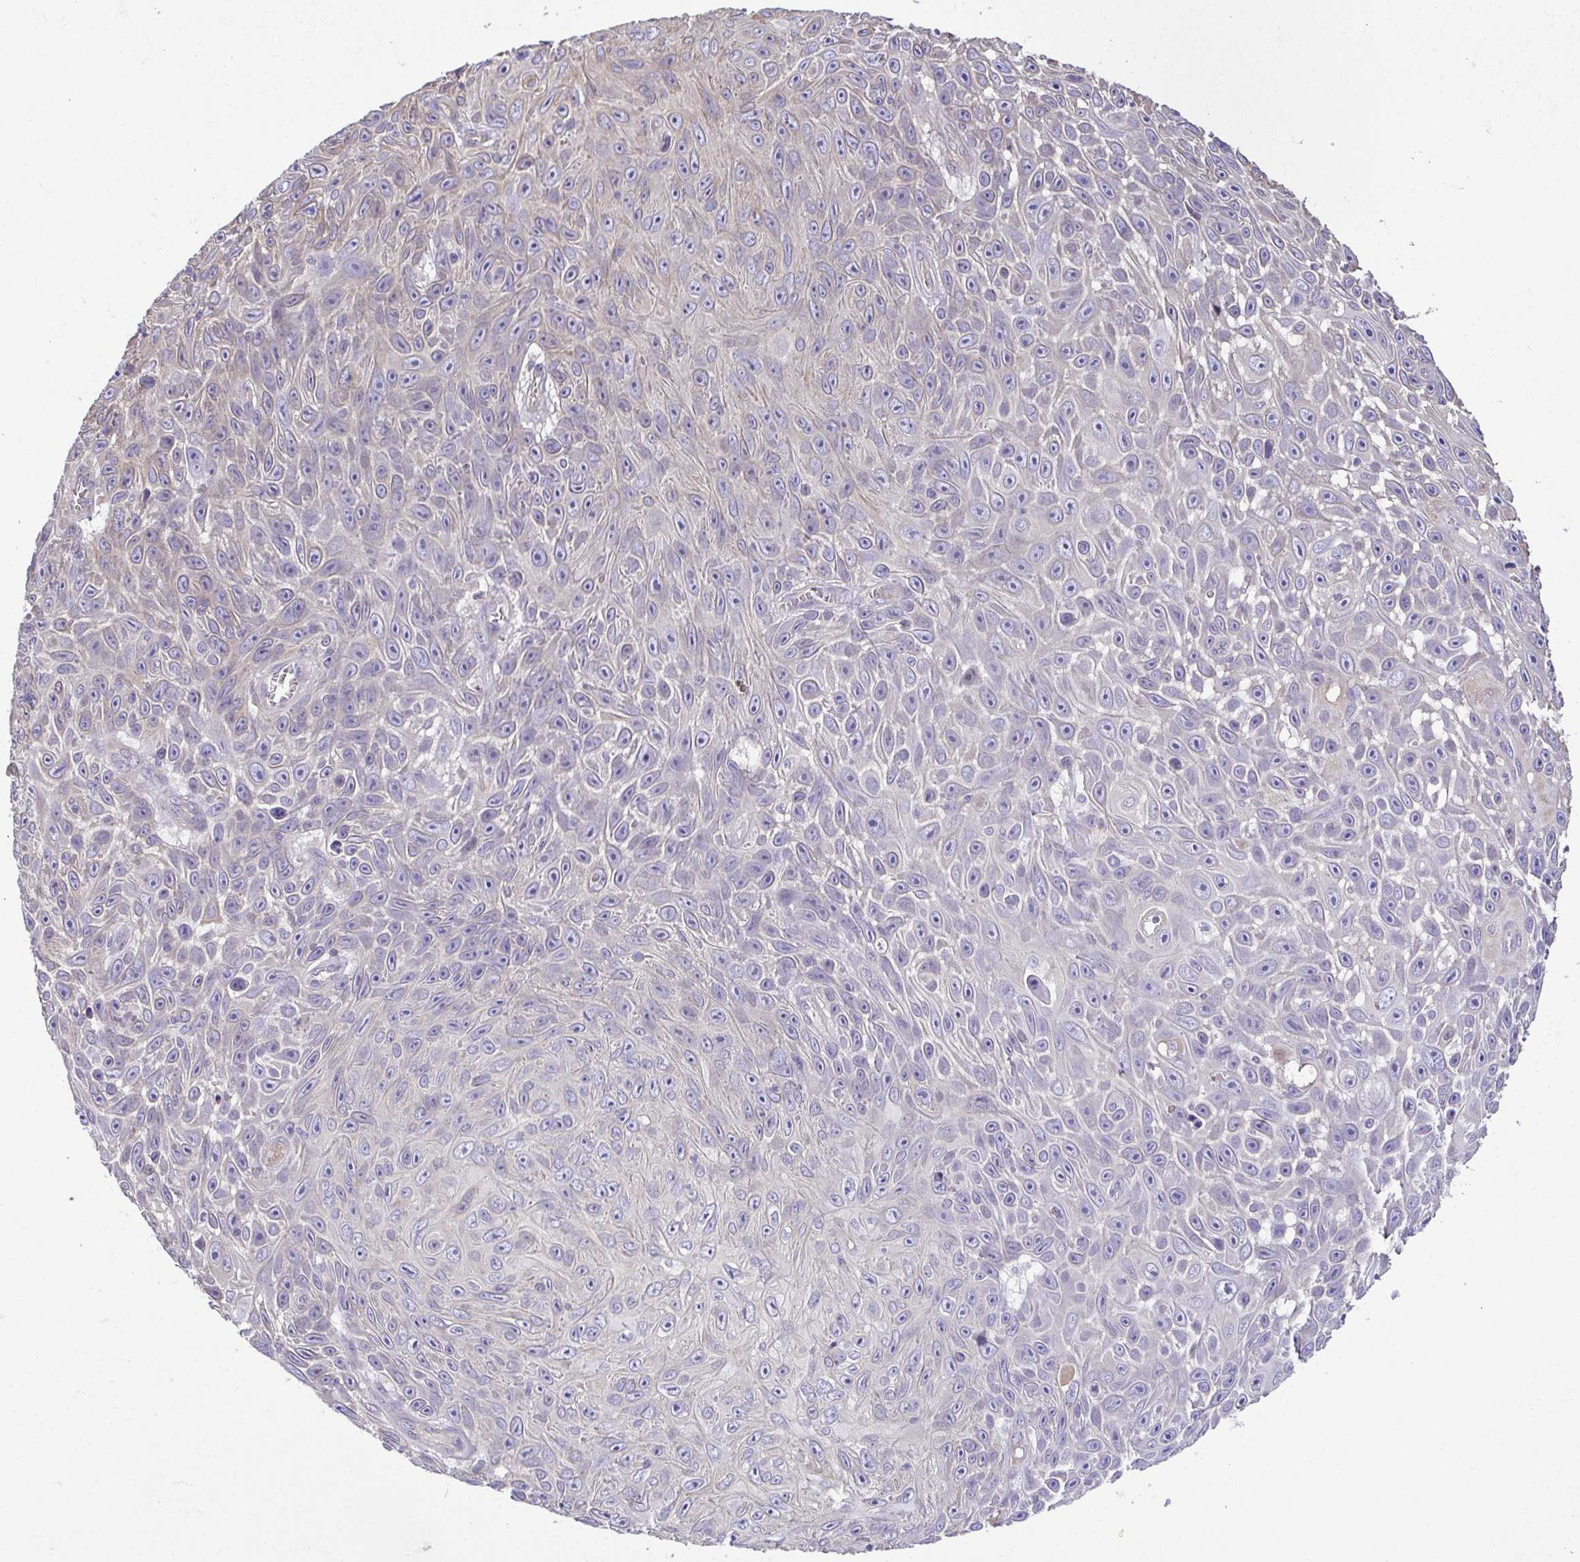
{"staining": {"intensity": "negative", "quantity": "none", "location": "none"}, "tissue": "skin cancer", "cell_type": "Tumor cells", "image_type": "cancer", "snomed": [{"axis": "morphology", "description": "Squamous cell carcinoma, NOS"}, {"axis": "topography", "description": "Skin"}], "caption": "Immunohistochemistry of human squamous cell carcinoma (skin) shows no positivity in tumor cells. (Stains: DAB immunohistochemistry (IHC) with hematoxylin counter stain, Microscopy: brightfield microscopy at high magnification).", "gene": "MYL10", "patient": {"sex": "male", "age": 82}}